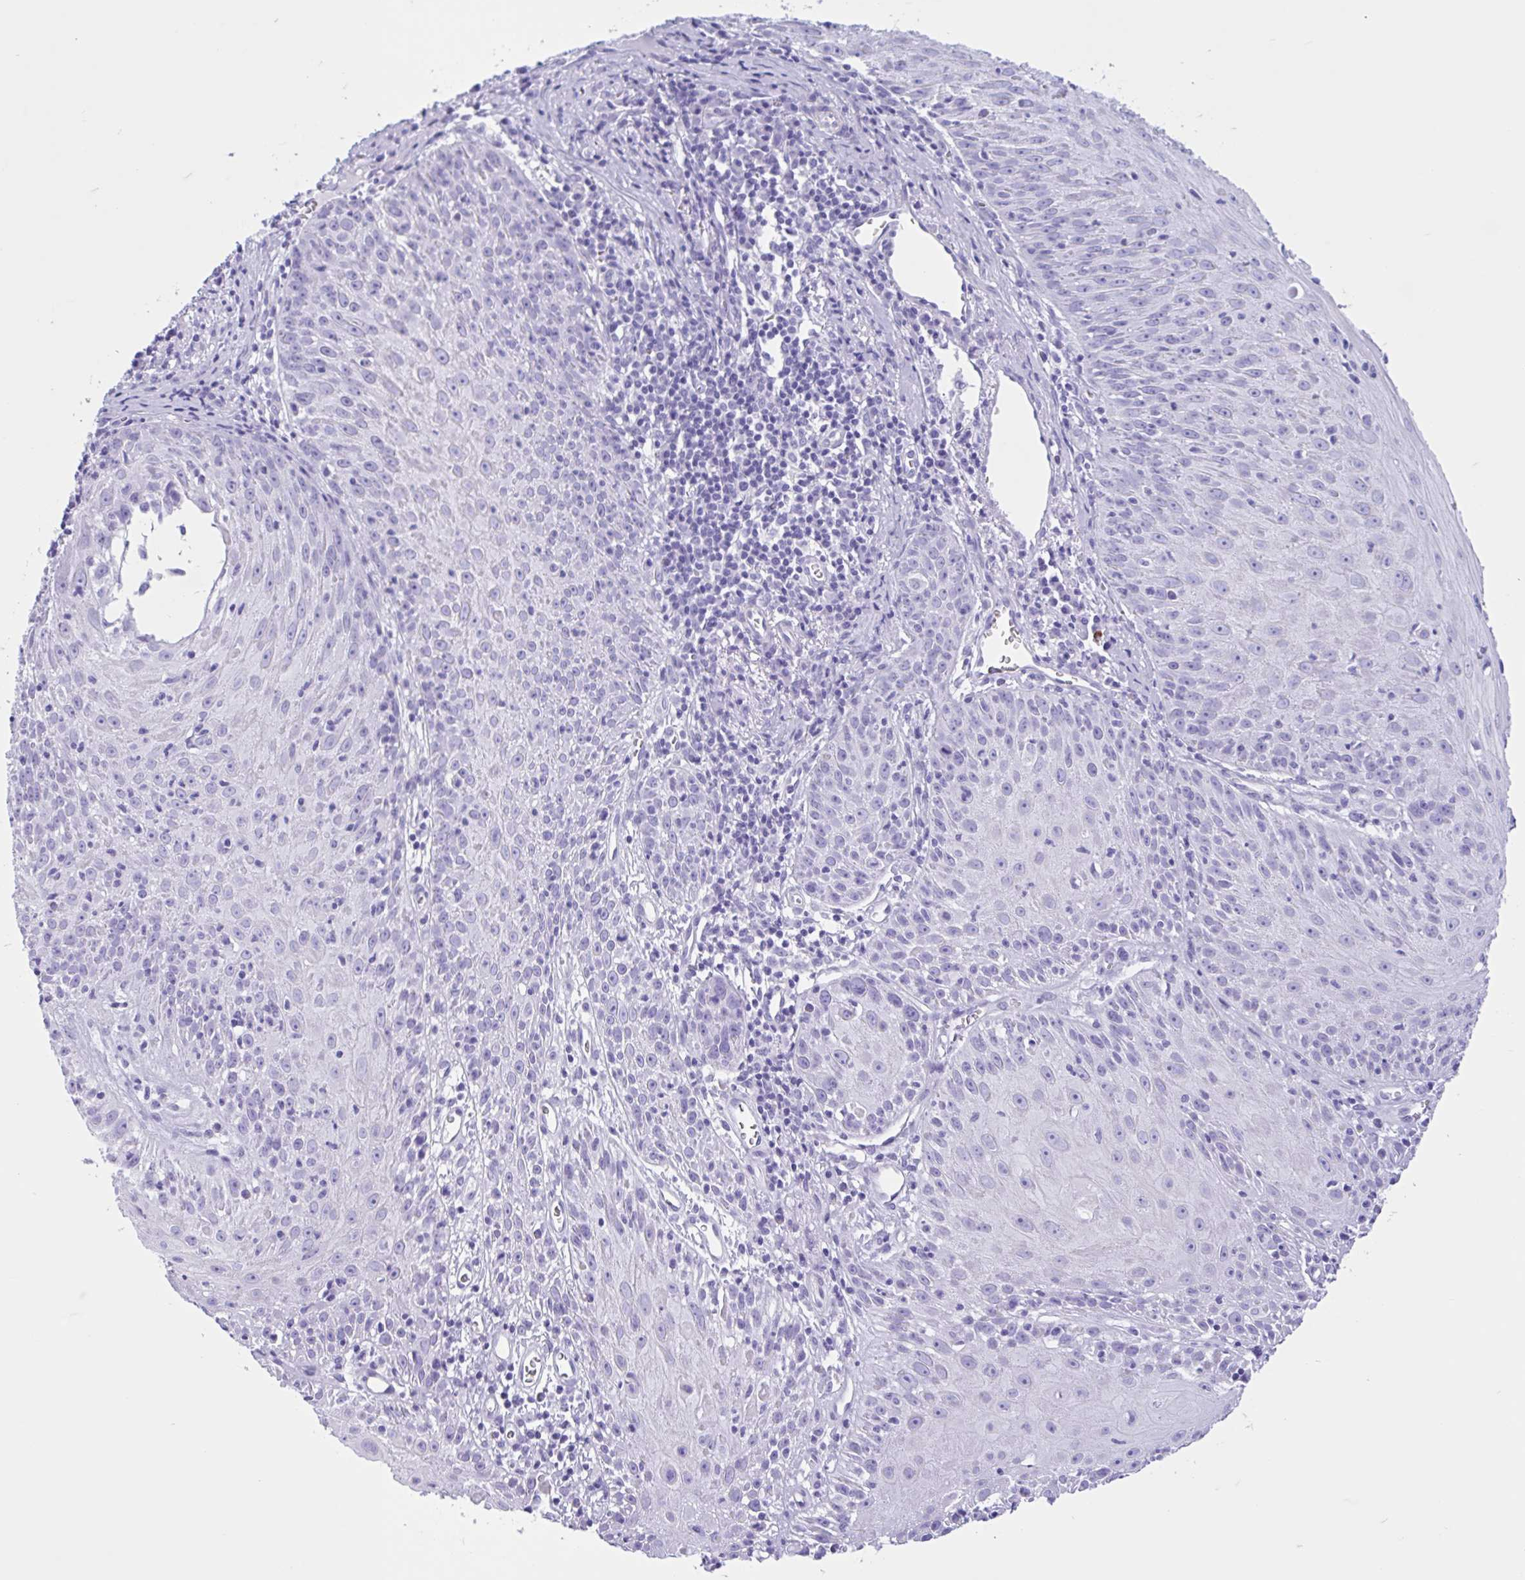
{"staining": {"intensity": "negative", "quantity": "none", "location": "none"}, "tissue": "skin cancer", "cell_type": "Tumor cells", "image_type": "cancer", "snomed": [{"axis": "morphology", "description": "Squamous cell carcinoma, NOS"}, {"axis": "topography", "description": "Skin"}, {"axis": "topography", "description": "Vulva"}], "caption": "Histopathology image shows no protein staining in tumor cells of skin cancer (squamous cell carcinoma) tissue.", "gene": "IAPP", "patient": {"sex": "female", "age": 76}}